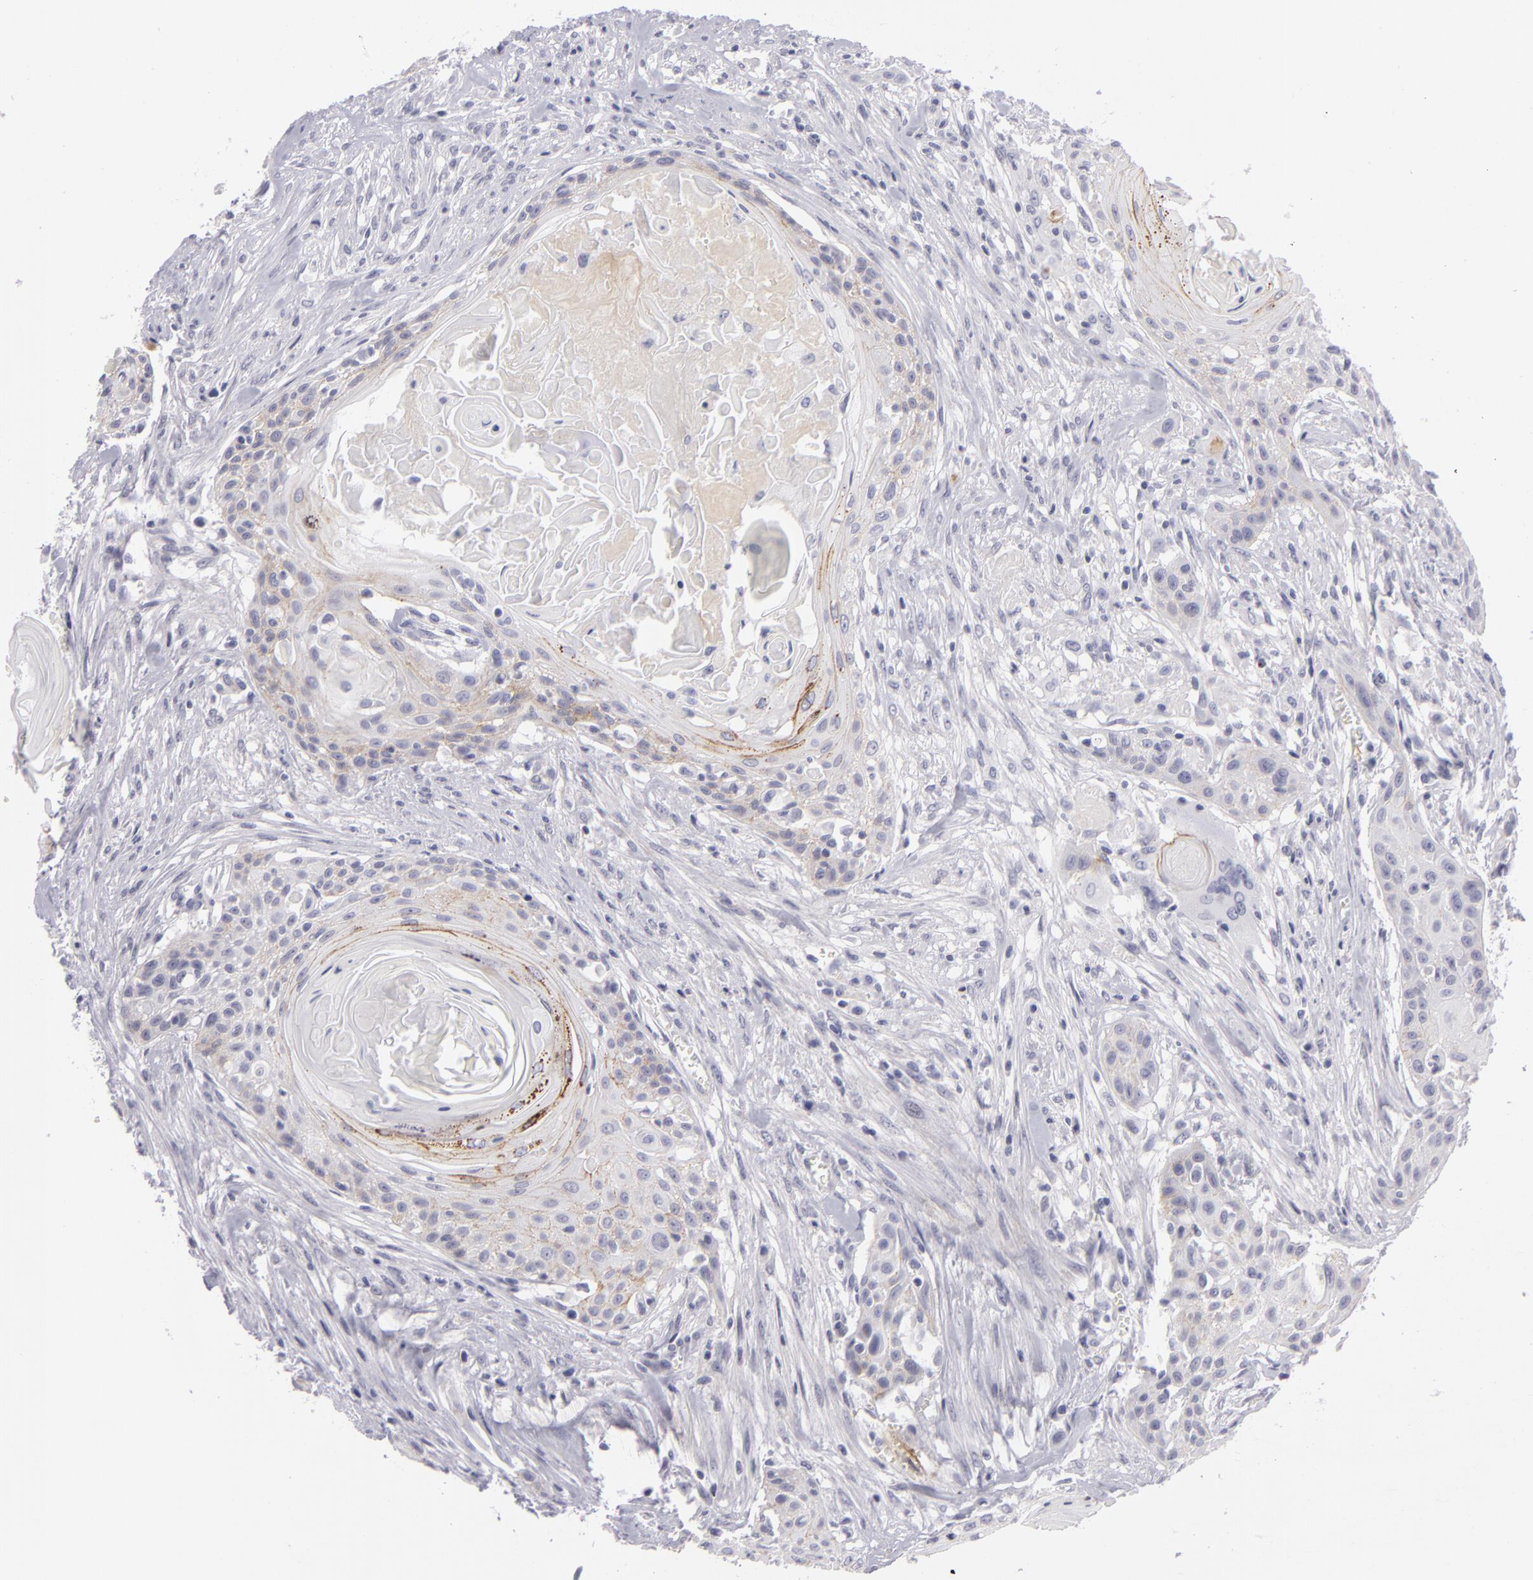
{"staining": {"intensity": "negative", "quantity": "none", "location": "none"}, "tissue": "head and neck cancer", "cell_type": "Tumor cells", "image_type": "cancer", "snomed": [{"axis": "morphology", "description": "Squamous cell carcinoma, NOS"}, {"axis": "morphology", "description": "Squamous cell carcinoma, metastatic, NOS"}, {"axis": "topography", "description": "Lymph node"}, {"axis": "topography", "description": "Salivary gland"}, {"axis": "topography", "description": "Head-Neck"}], "caption": "This image is of metastatic squamous cell carcinoma (head and neck) stained with immunohistochemistry (IHC) to label a protein in brown with the nuclei are counter-stained blue. There is no expression in tumor cells.", "gene": "CTNNB1", "patient": {"sex": "female", "age": 74}}